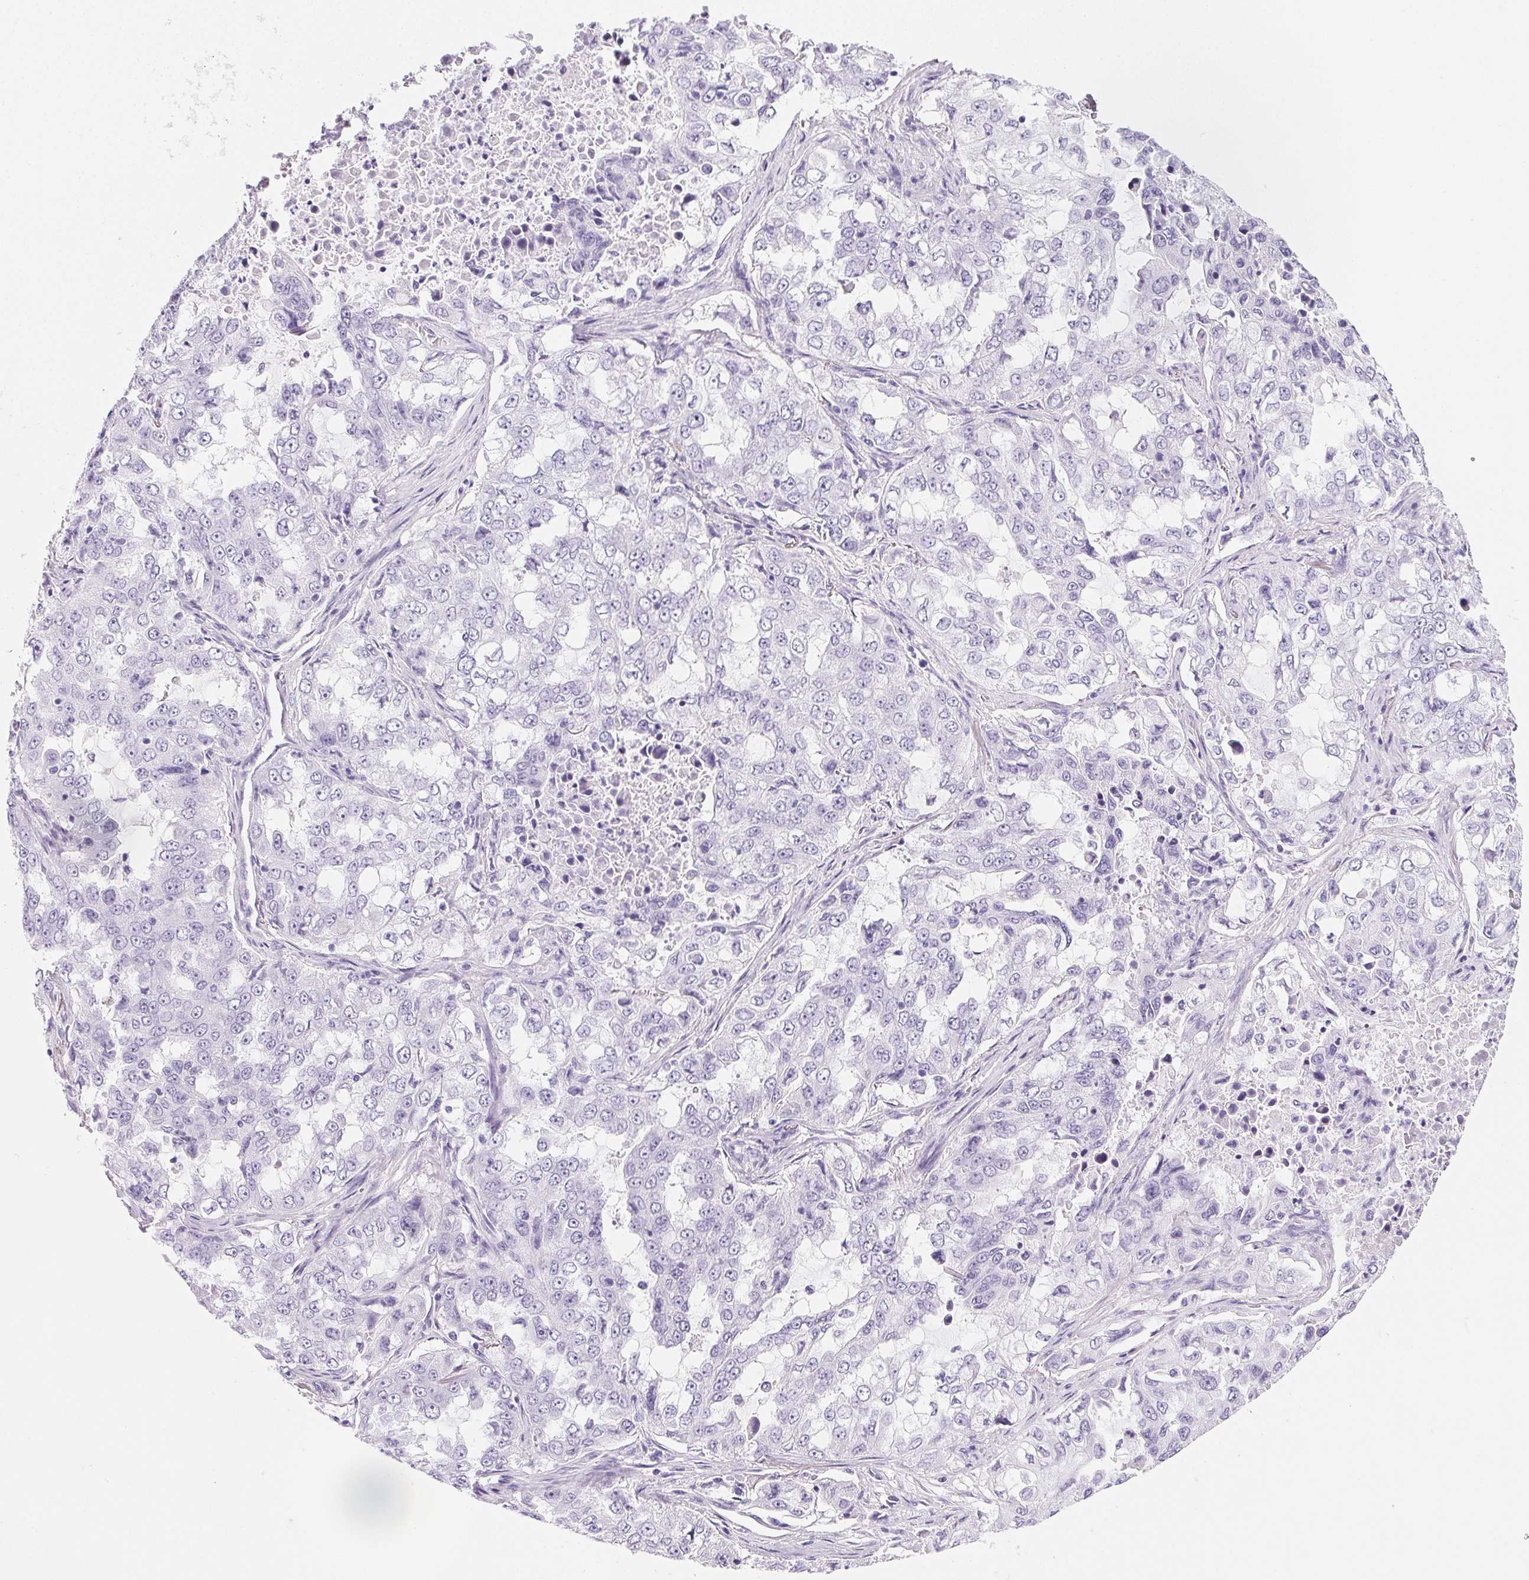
{"staining": {"intensity": "negative", "quantity": "none", "location": "none"}, "tissue": "lung cancer", "cell_type": "Tumor cells", "image_type": "cancer", "snomed": [{"axis": "morphology", "description": "Adenocarcinoma, NOS"}, {"axis": "topography", "description": "Lung"}], "caption": "Tumor cells show no significant staining in lung adenocarcinoma.", "gene": "PRSS3", "patient": {"sex": "female", "age": 61}}